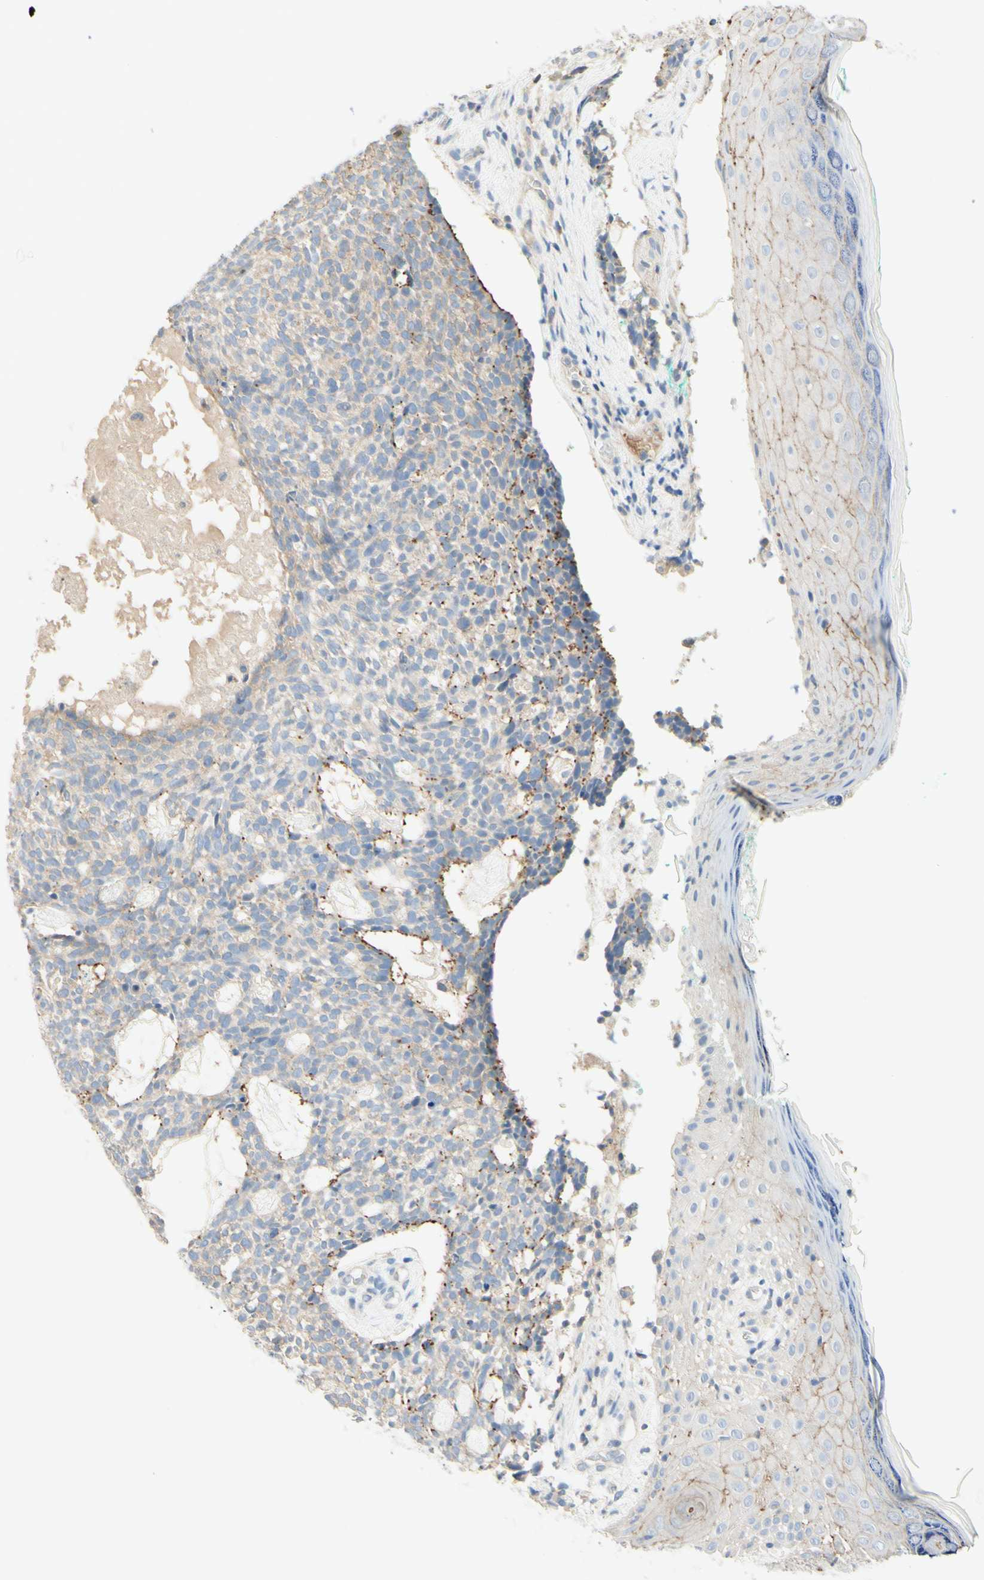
{"staining": {"intensity": "moderate", "quantity": "<25%", "location": "cytoplasmic/membranous"}, "tissue": "skin cancer", "cell_type": "Tumor cells", "image_type": "cancer", "snomed": [{"axis": "morphology", "description": "Basal cell carcinoma"}, {"axis": "topography", "description": "Skin"}], "caption": "This is an image of IHC staining of skin cancer (basal cell carcinoma), which shows moderate positivity in the cytoplasmic/membranous of tumor cells.", "gene": "MTM1", "patient": {"sex": "female", "age": 84}}